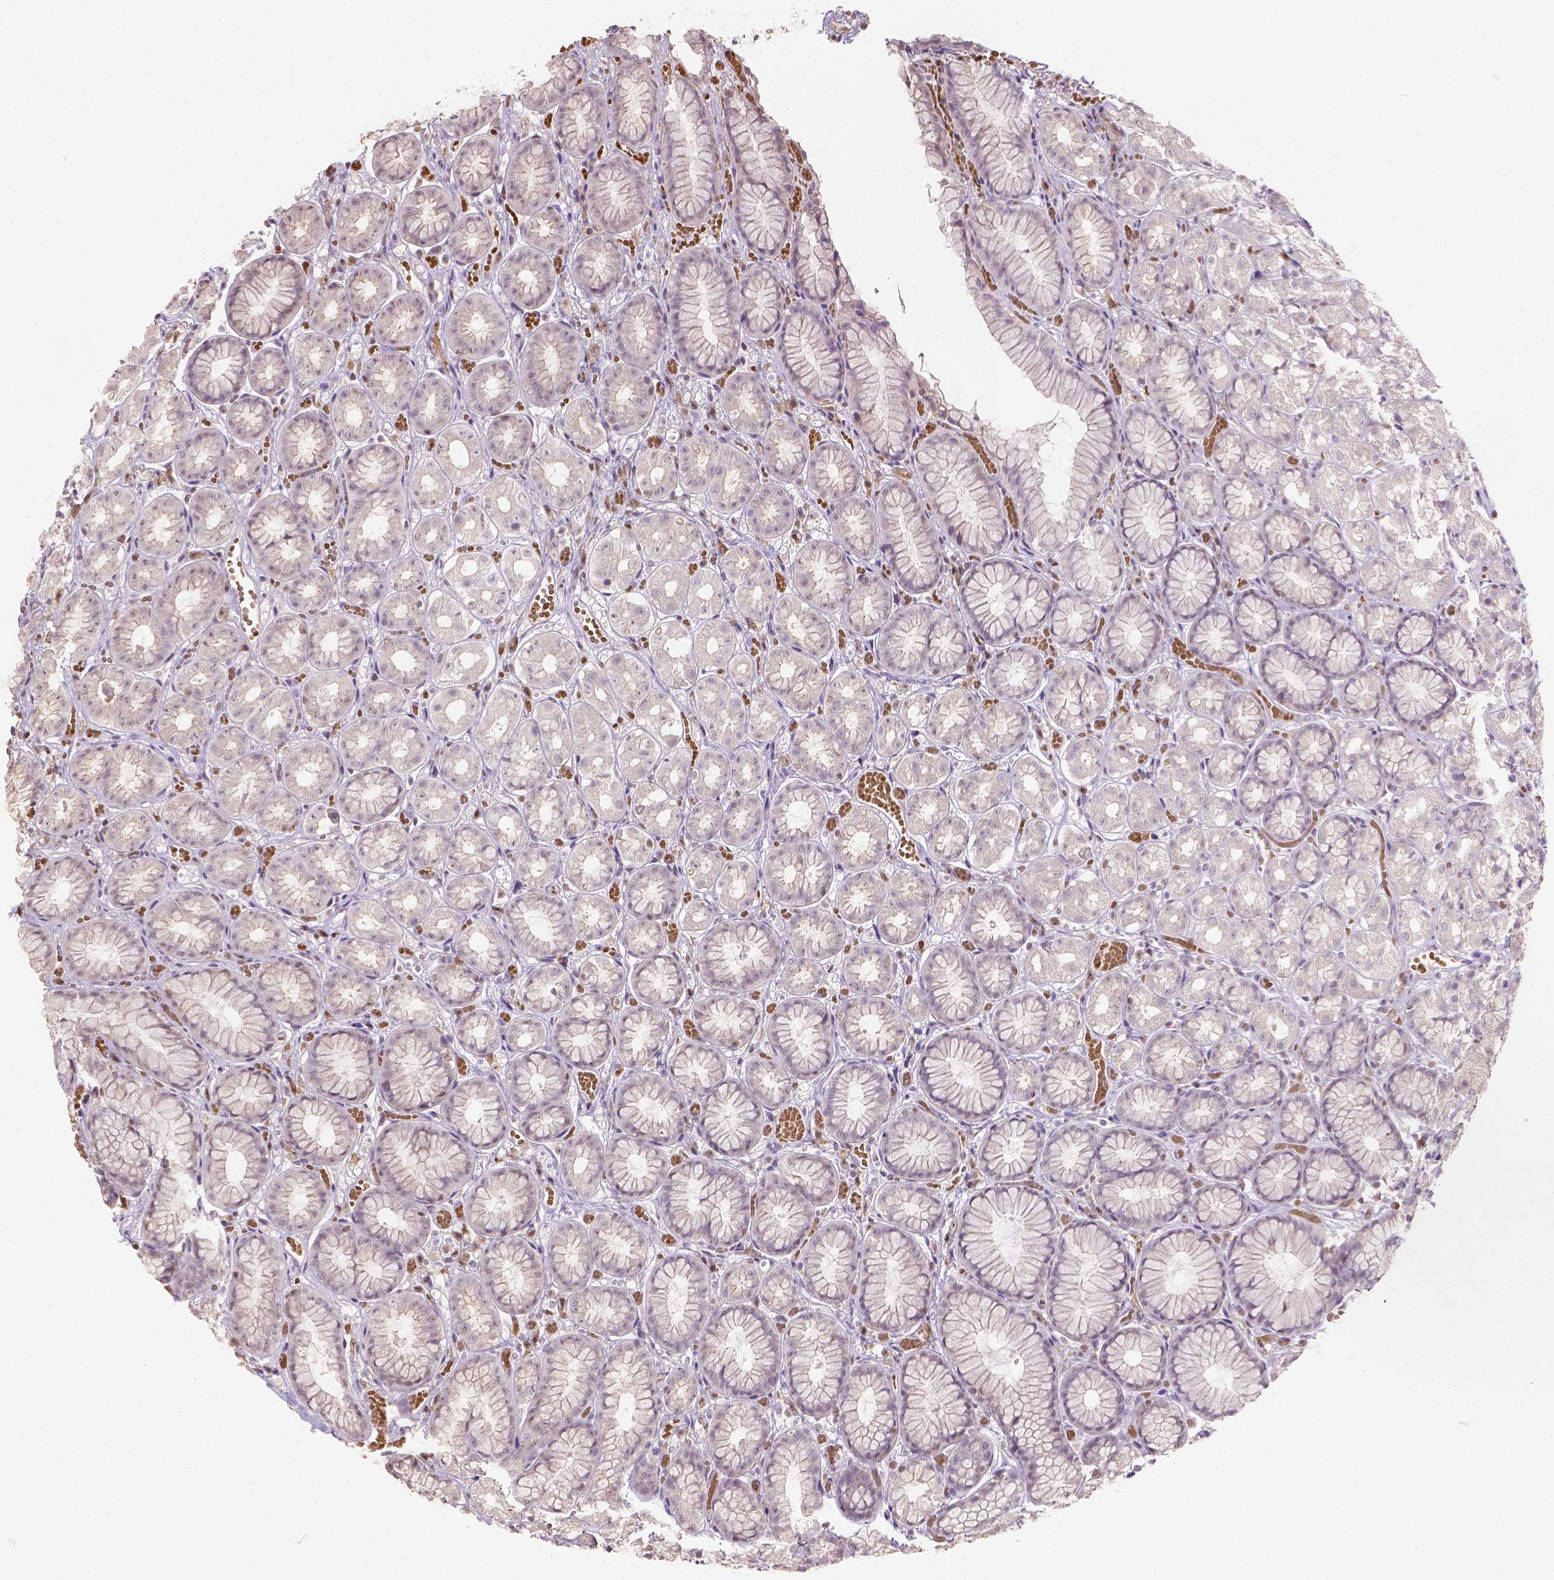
{"staining": {"intensity": "negative", "quantity": "none", "location": "none"}, "tissue": "stomach", "cell_type": "Glandular cells", "image_type": "normal", "snomed": [{"axis": "morphology", "description": "Normal tissue, NOS"}, {"axis": "topography", "description": "Stomach"}], "caption": "Human stomach stained for a protein using immunohistochemistry demonstrates no staining in glandular cells.", "gene": "NUDT3", "patient": {"sex": "male", "age": 70}}